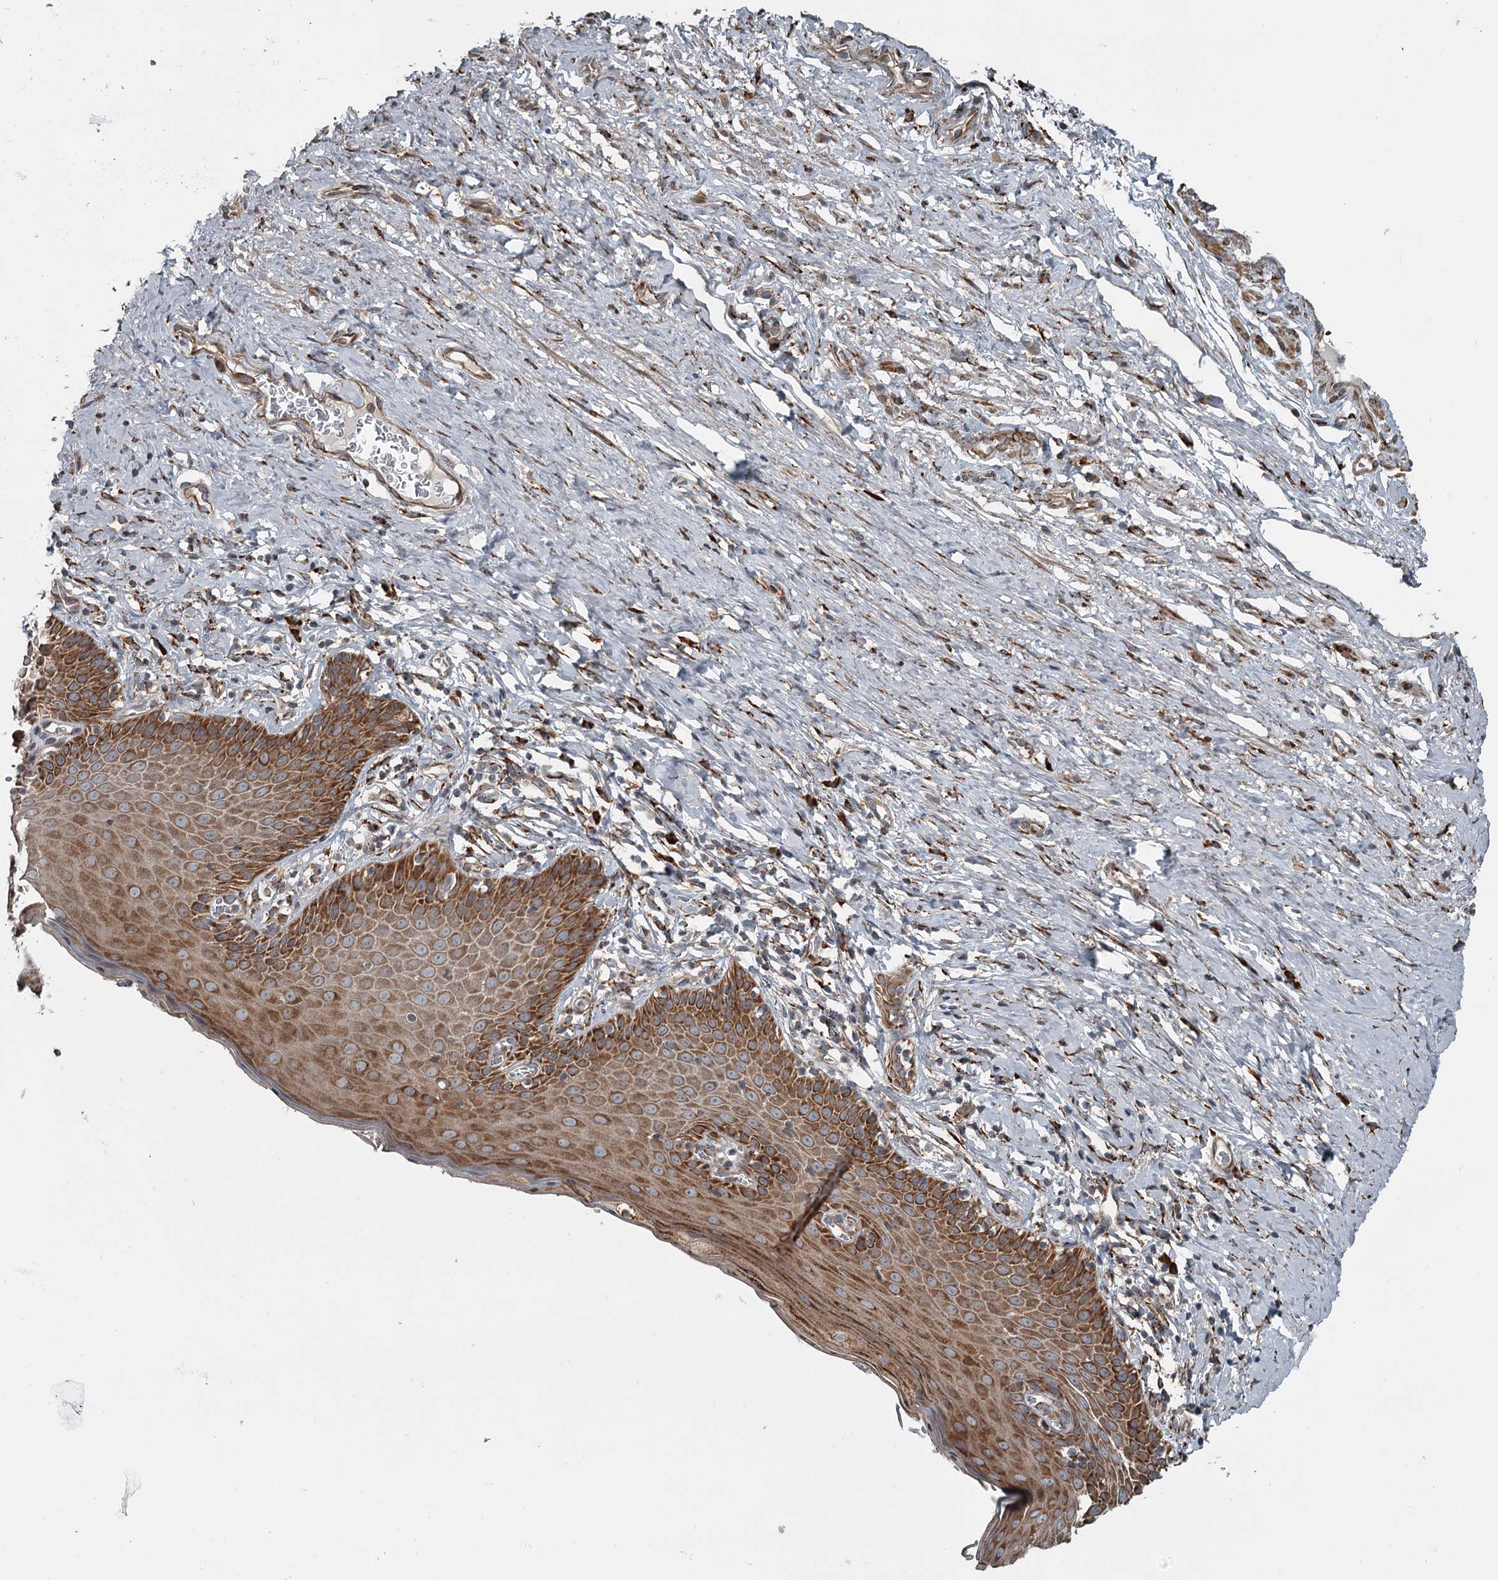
{"staining": {"intensity": "moderate", "quantity": "25%-75%", "location": "cytoplasmic/membranous"}, "tissue": "cervix", "cell_type": "Glandular cells", "image_type": "normal", "snomed": [{"axis": "morphology", "description": "Normal tissue, NOS"}, {"axis": "topography", "description": "Cervix"}], "caption": "Brown immunohistochemical staining in unremarkable human cervix demonstrates moderate cytoplasmic/membranous positivity in about 25%-75% of glandular cells. (DAB (3,3'-diaminobenzidine) IHC with brightfield microscopy, high magnification).", "gene": "RASSF8", "patient": {"sex": "female", "age": 42}}